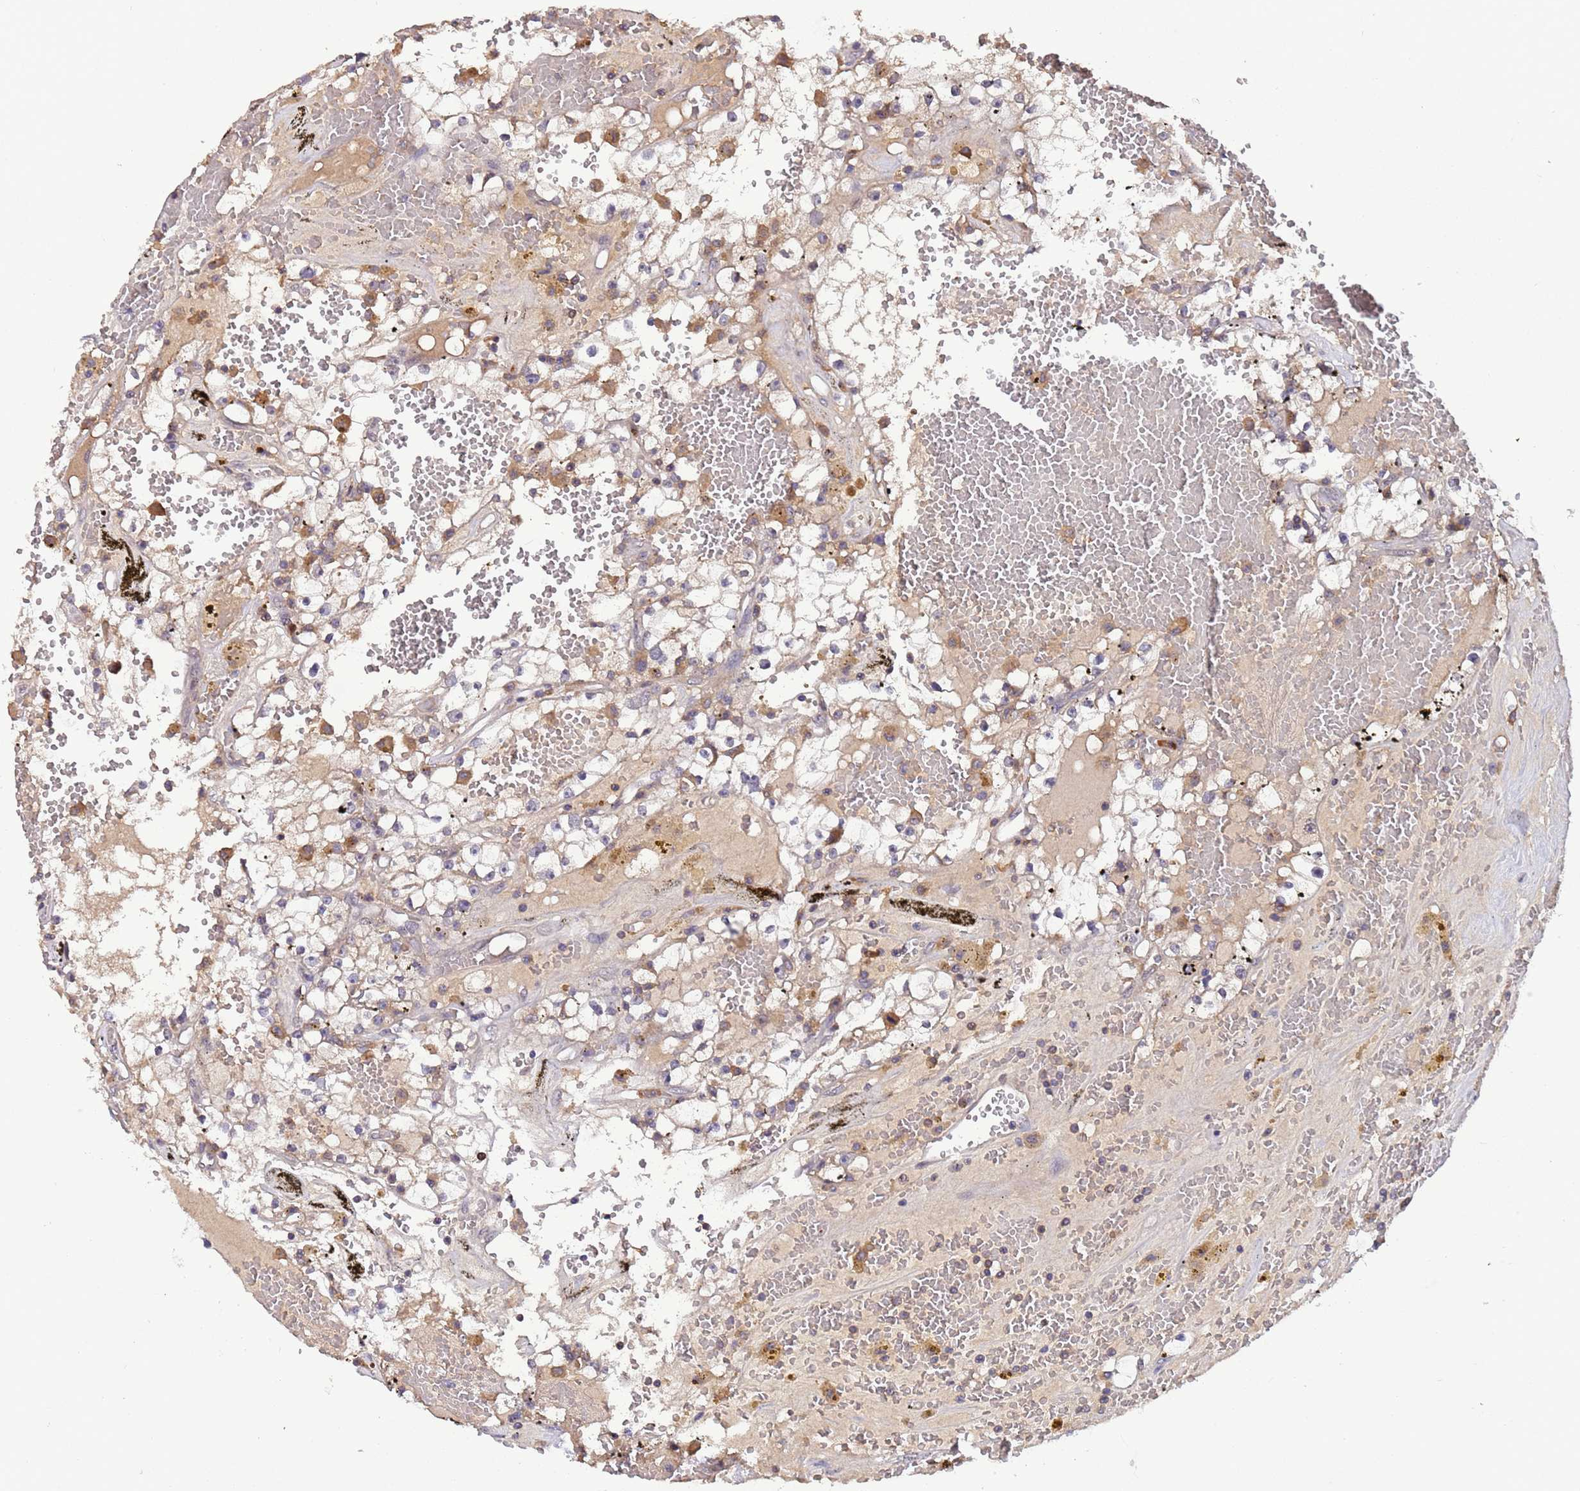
{"staining": {"intensity": "negative", "quantity": "none", "location": "none"}, "tissue": "renal cancer", "cell_type": "Tumor cells", "image_type": "cancer", "snomed": [{"axis": "morphology", "description": "Adenocarcinoma, NOS"}, {"axis": "topography", "description": "Kidney"}], "caption": "High magnification brightfield microscopy of renal cancer stained with DAB (3,3'-diaminobenzidine) (brown) and counterstained with hematoxylin (blue): tumor cells show no significant positivity.", "gene": "AMPD3", "patient": {"sex": "male", "age": 56}}